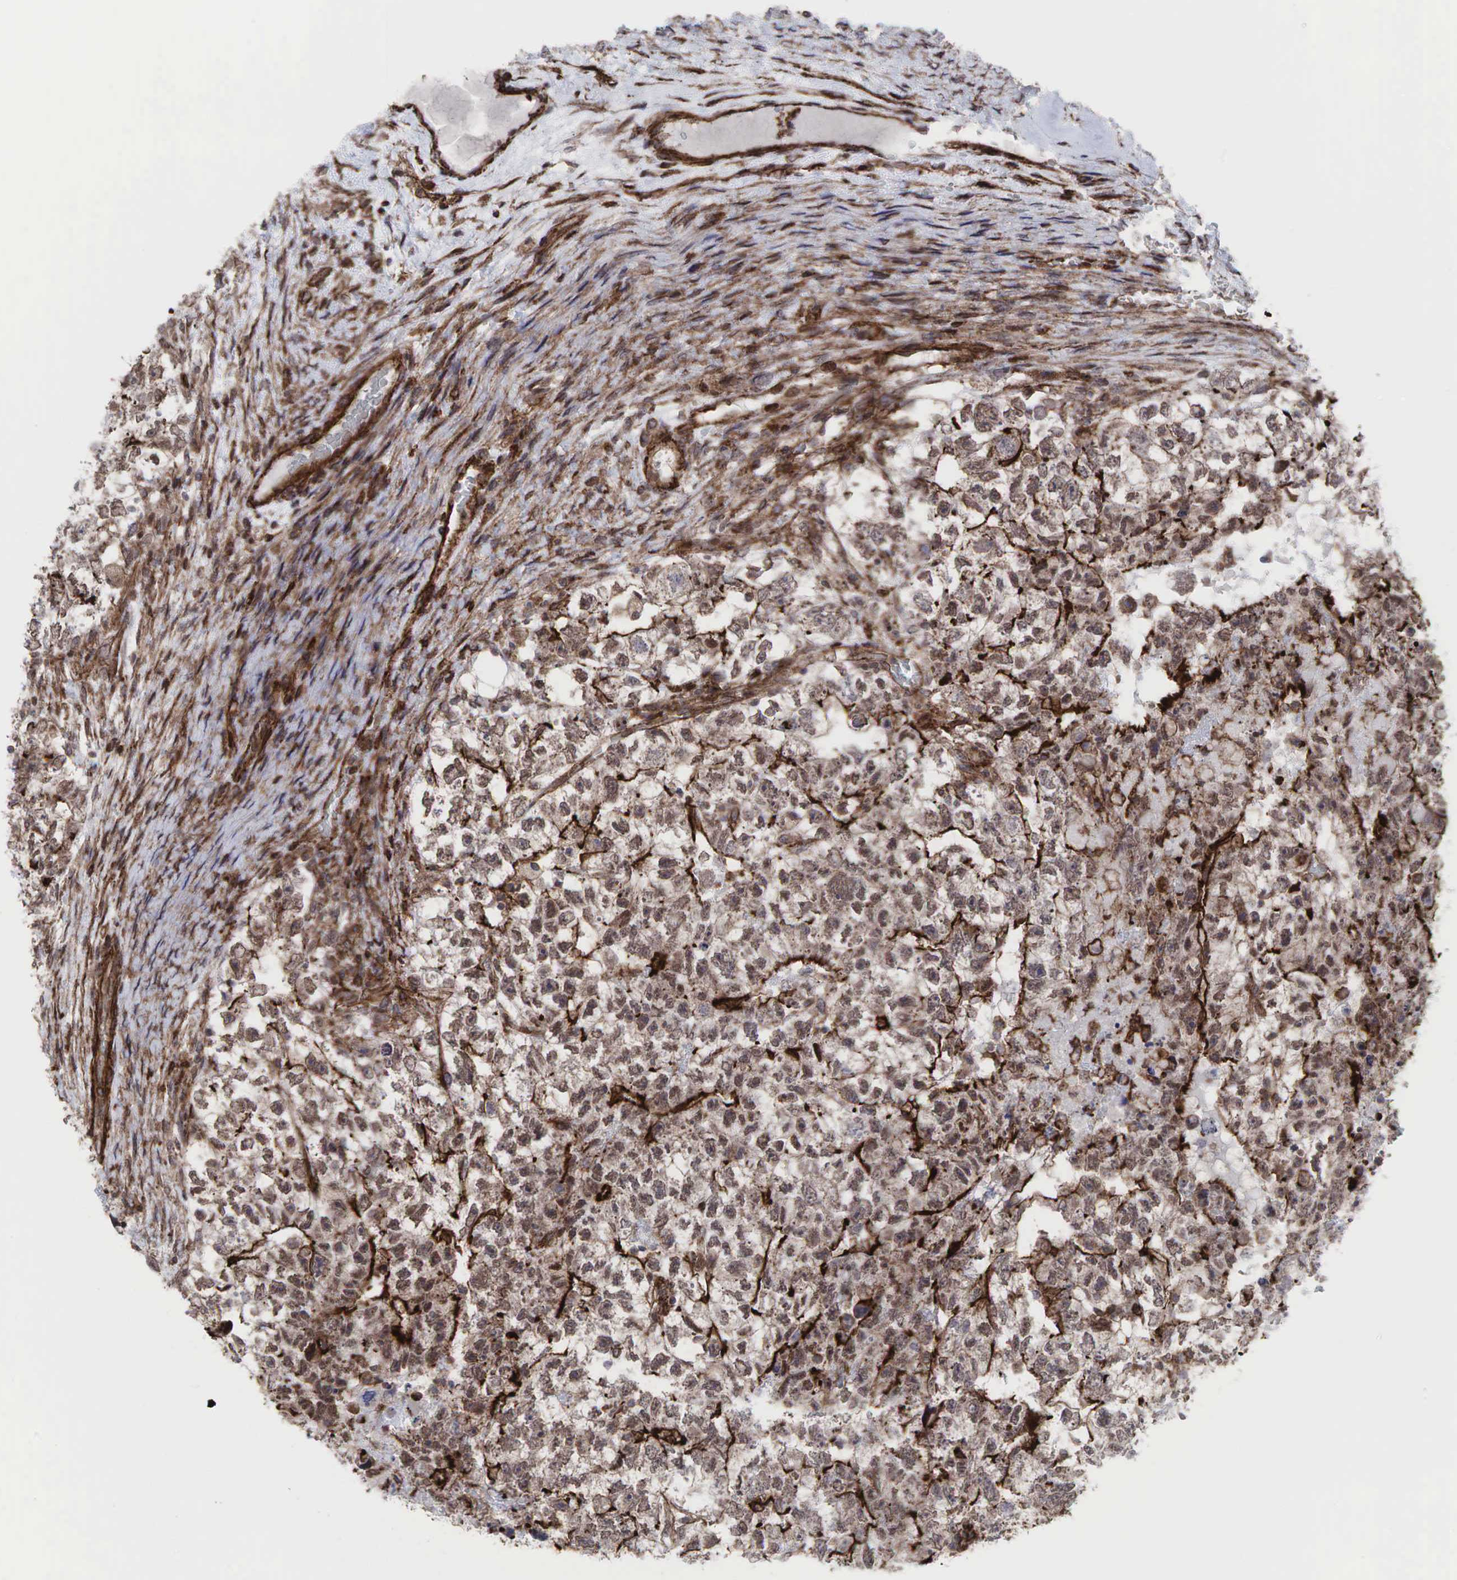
{"staining": {"intensity": "moderate", "quantity": ">75%", "location": "cytoplasmic/membranous"}, "tissue": "testis cancer", "cell_type": "Tumor cells", "image_type": "cancer", "snomed": [{"axis": "morphology", "description": "Carcinoma, Embryonal, NOS"}, {"axis": "topography", "description": "Testis"}], "caption": "About >75% of tumor cells in human embryonal carcinoma (testis) show moderate cytoplasmic/membranous protein staining as visualized by brown immunohistochemical staining.", "gene": "GPRASP1", "patient": {"sex": "male", "age": 36}}